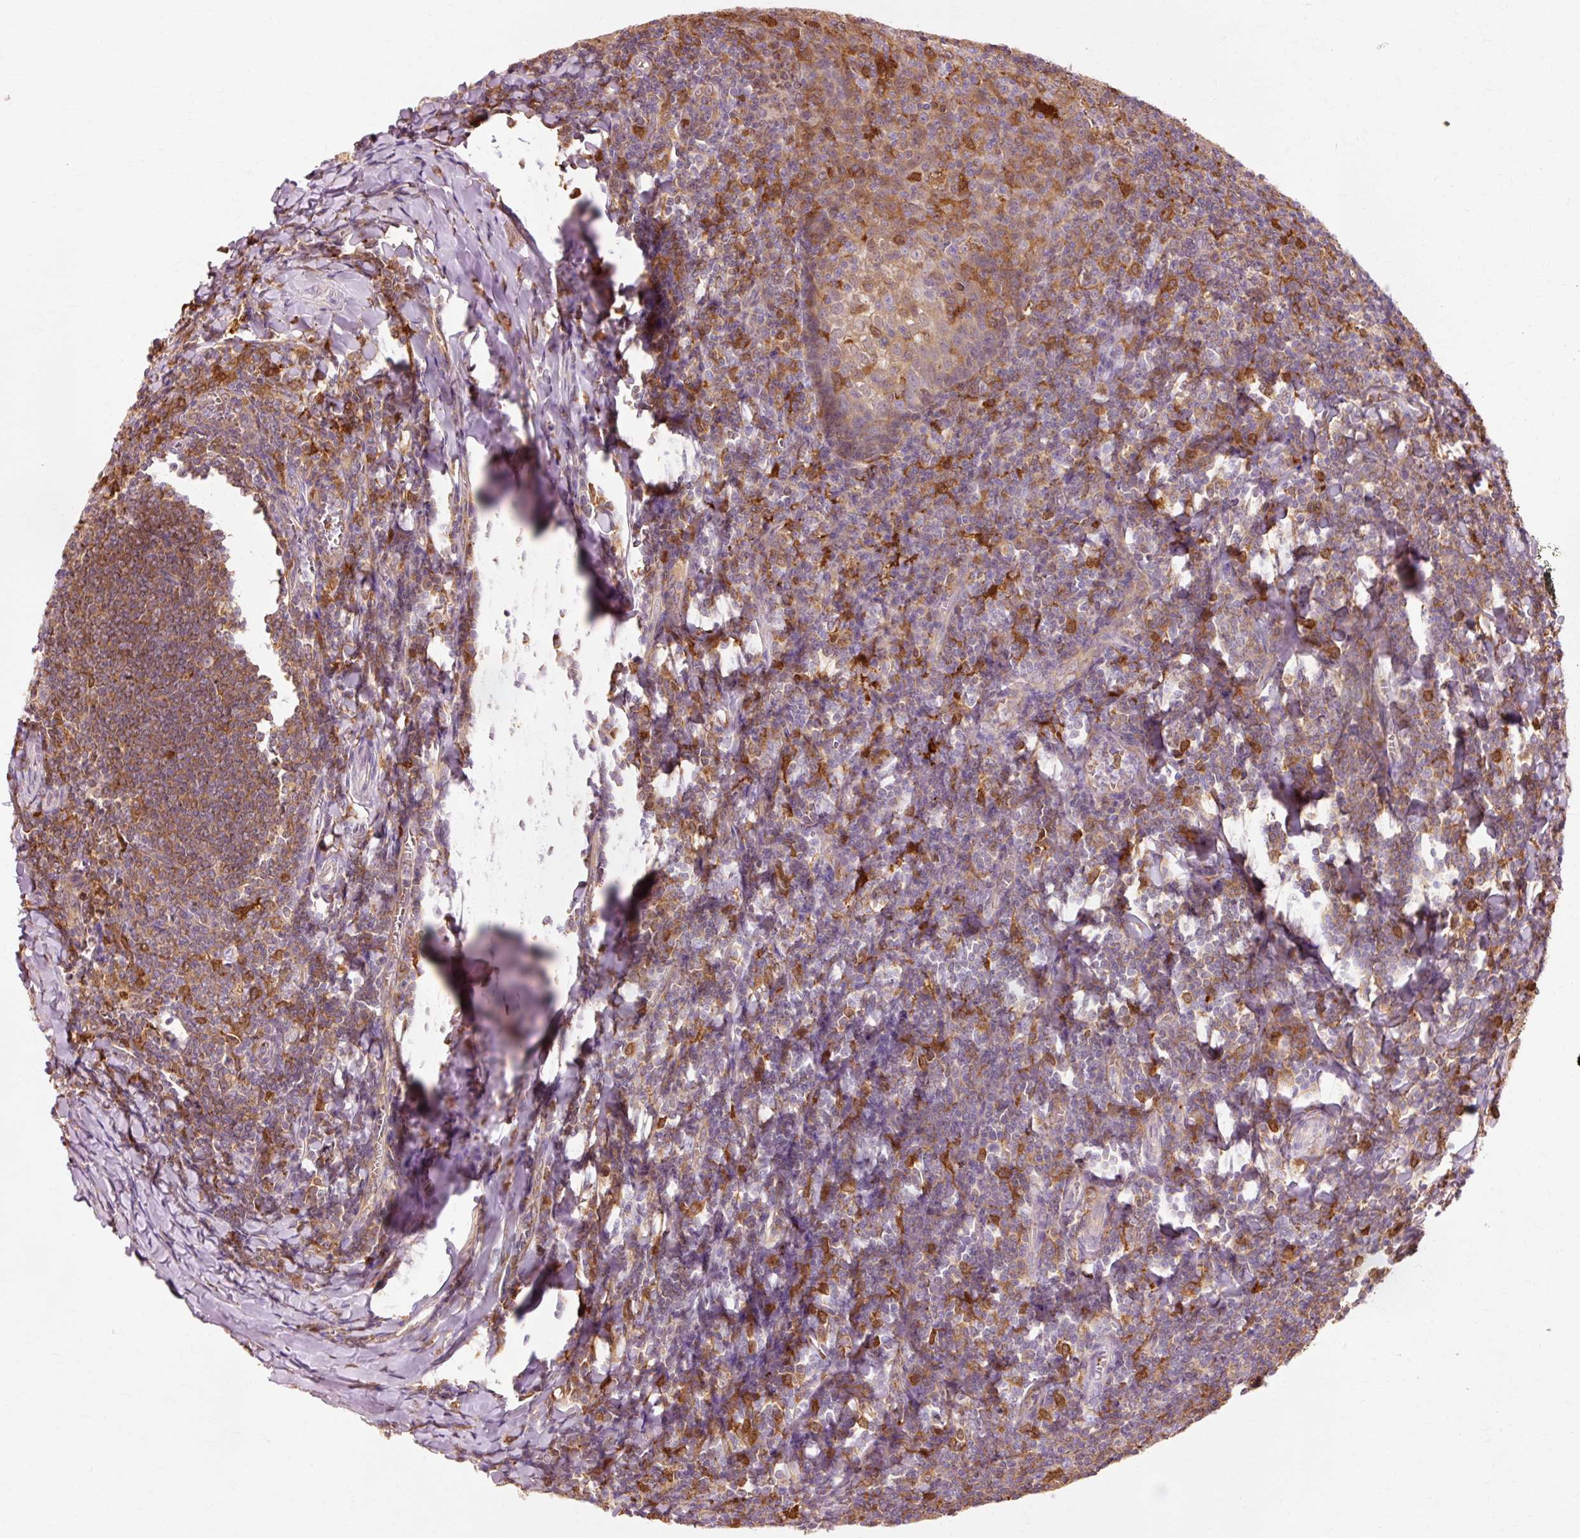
{"staining": {"intensity": "moderate", "quantity": ">75%", "location": "cytoplasmic/membranous"}, "tissue": "tonsil", "cell_type": "Germinal center cells", "image_type": "normal", "snomed": [{"axis": "morphology", "description": "Normal tissue, NOS"}, {"axis": "topography", "description": "Tonsil"}], "caption": "Approximately >75% of germinal center cells in normal tonsil display moderate cytoplasmic/membranous protein staining as visualized by brown immunohistochemical staining.", "gene": "GPX1", "patient": {"sex": "male", "age": 27}}